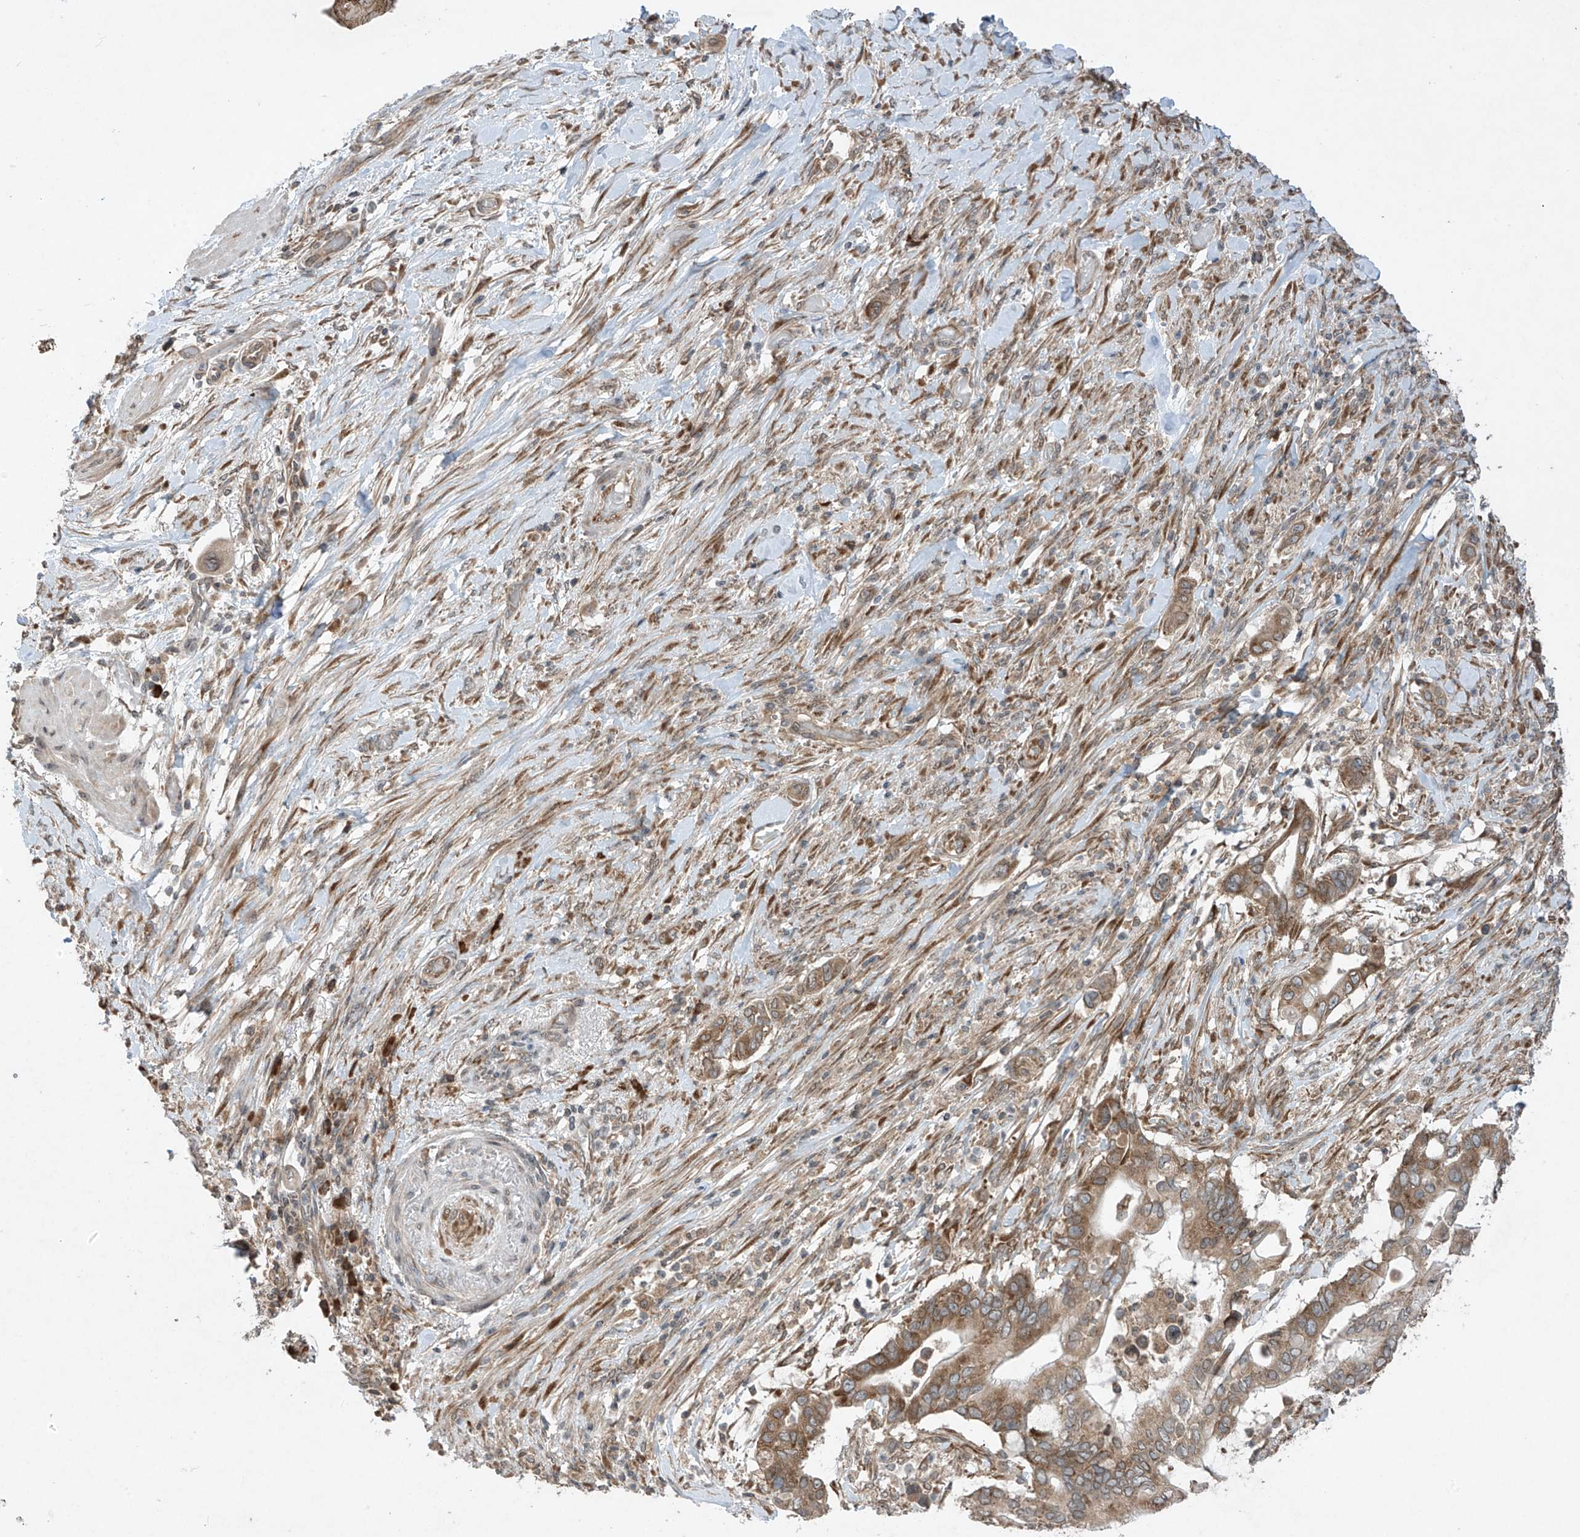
{"staining": {"intensity": "moderate", "quantity": ">75%", "location": "cytoplasmic/membranous"}, "tissue": "pancreatic cancer", "cell_type": "Tumor cells", "image_type": "cancer", "snomed": [{"axis": "morphology", "description": "Adenocarcinoma, NOS"}, {"axis": "topography", "description": "Pancreas"}], "caption": "Pancreatic cancer (adenocarcinoma) was stained to show a protein in brown. There is medium levels of moderate cytoplasmic/membranous staining in approximately >75% of tumor cells.", "gene": "RPL34", "patient": {"sex": "male", "age": 68}}